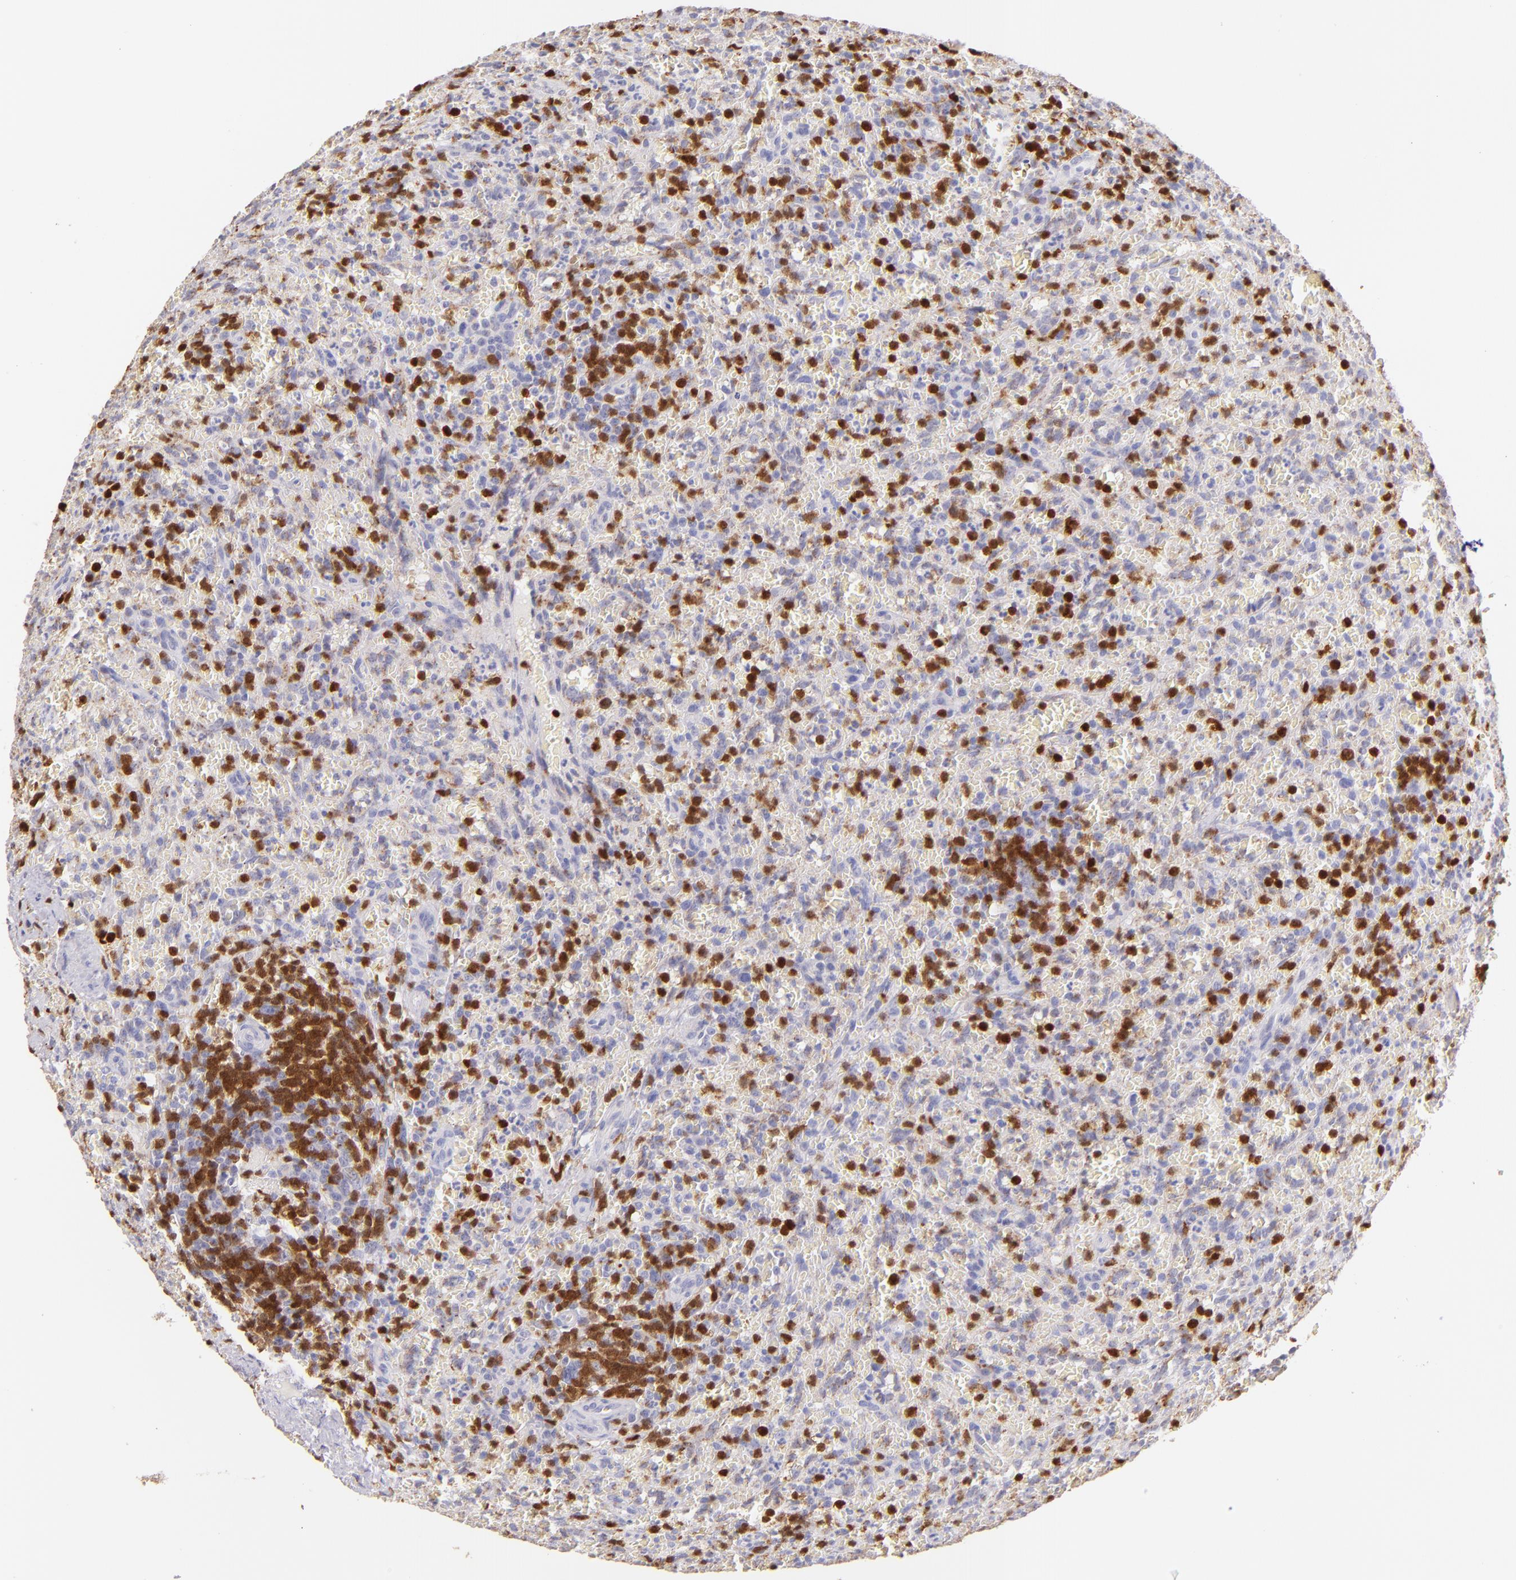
{"staining": {"intensity": "negative", "quantity": "none", "location": "none"}, "tissue": "lymphoma", "cell_type": "Tumor cells", "image_type": "cancer", "snomed": [{"axis": "morphology", "description": "Malignant lymphoma, non-Hodgkin's type, Low grade"}, {"axis": "topography", "description": "Spleen"}], "caption": "A histopathology image of human lymphoma is negative for staining in tumor cells.", "gene": "ZAP70", "patient": {"sex": "female", "age": 64}}